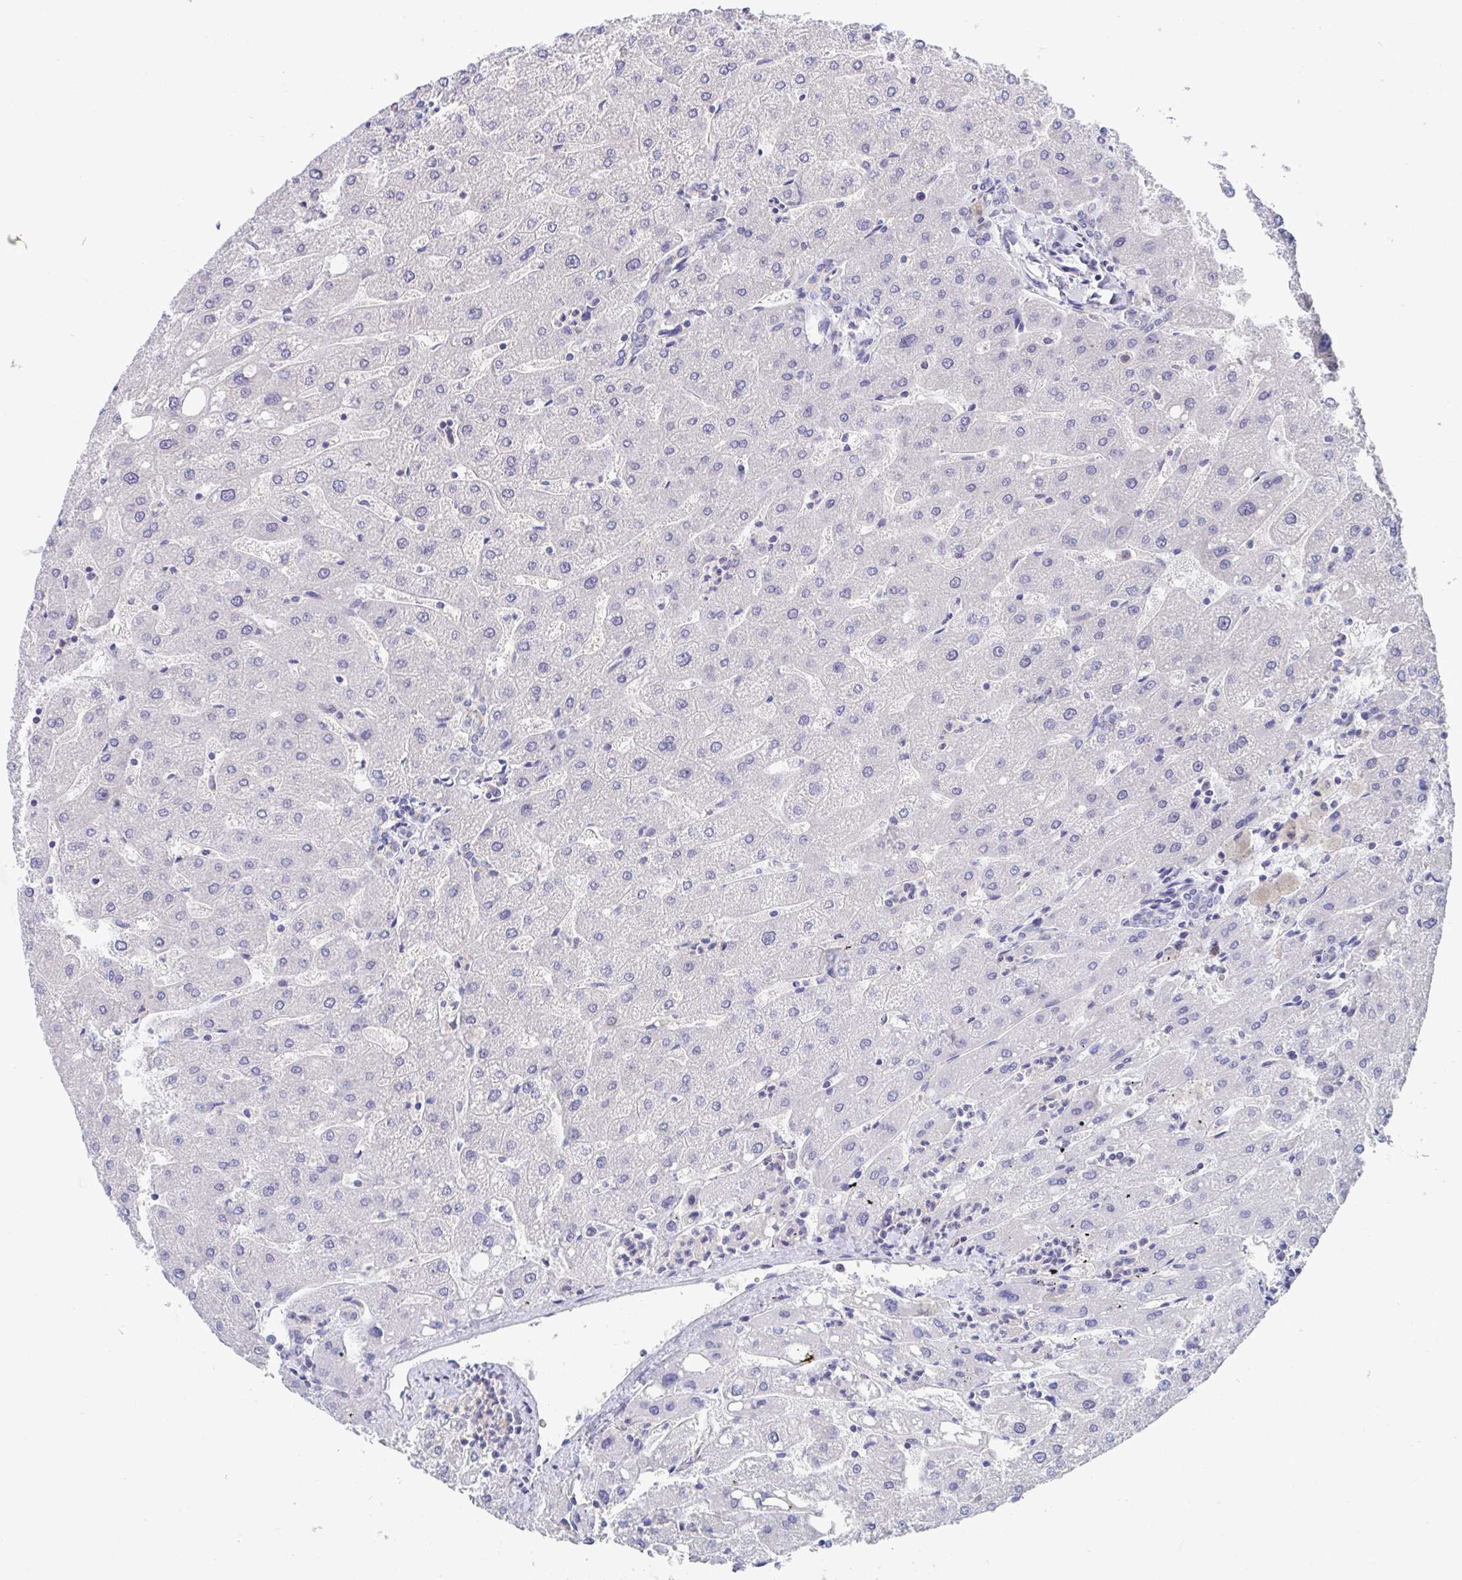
{"staining": {"intensity": "negative", "quantity": "none", "location": "none"}, "tissue": "liver", "cell_type": "Cholangiocytes", "image_type": "normal", "snomed": [{"axis": "morphology", "description": "Normal tissue, NOS"}, {"axis": "topography", "description": "Liver"}], "caption": "High magnification brightfield microscopy of benign liver stained with DAB (brown) and counterstained with hematoxylin (blue): cholangiocytes show no significant expression. (Brightfield microscopy of DAB (3,3'-diaminobenzidine) IHC at high magnification).", "gene": "P2RX3", "patient": {"sex": "male", "age": 67}}